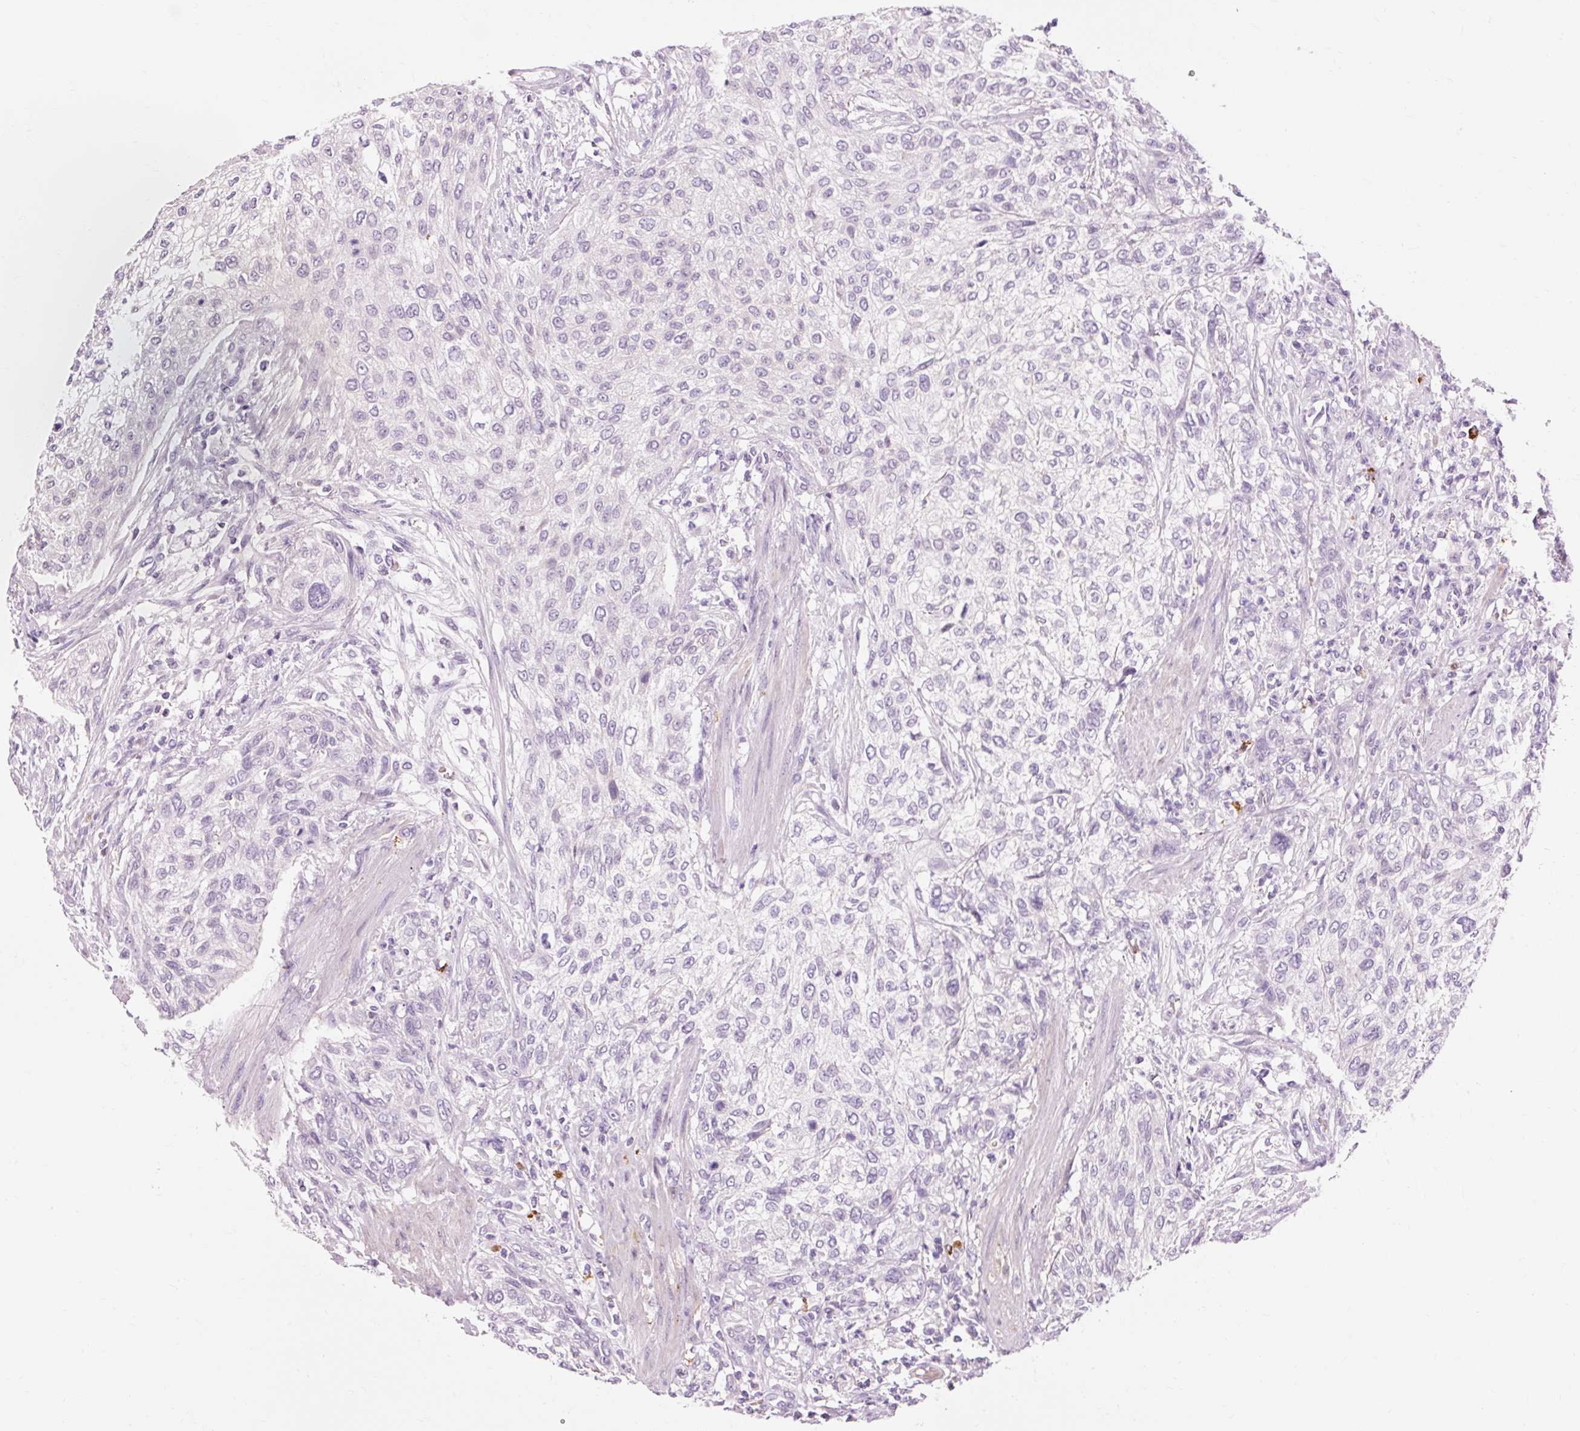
{"staining": {"intensity": "negative", "quantity": "none", "location": "none"}, "tissue": "urothelial cancer", "cell_type": "Tumor cells", "image_type": "cancer", "snomed": [{"axis": "morphology", "description": "Urothelial carcinoma, High grade"}, {"axis": "topography", "description": "Urinary bladder"}], "caption": "Protein analysis of urothelial cancer exhibits no significant expression in tumor cells.", "gene": "VN1R2", "patient": {"sex": "male", "age": 35}}